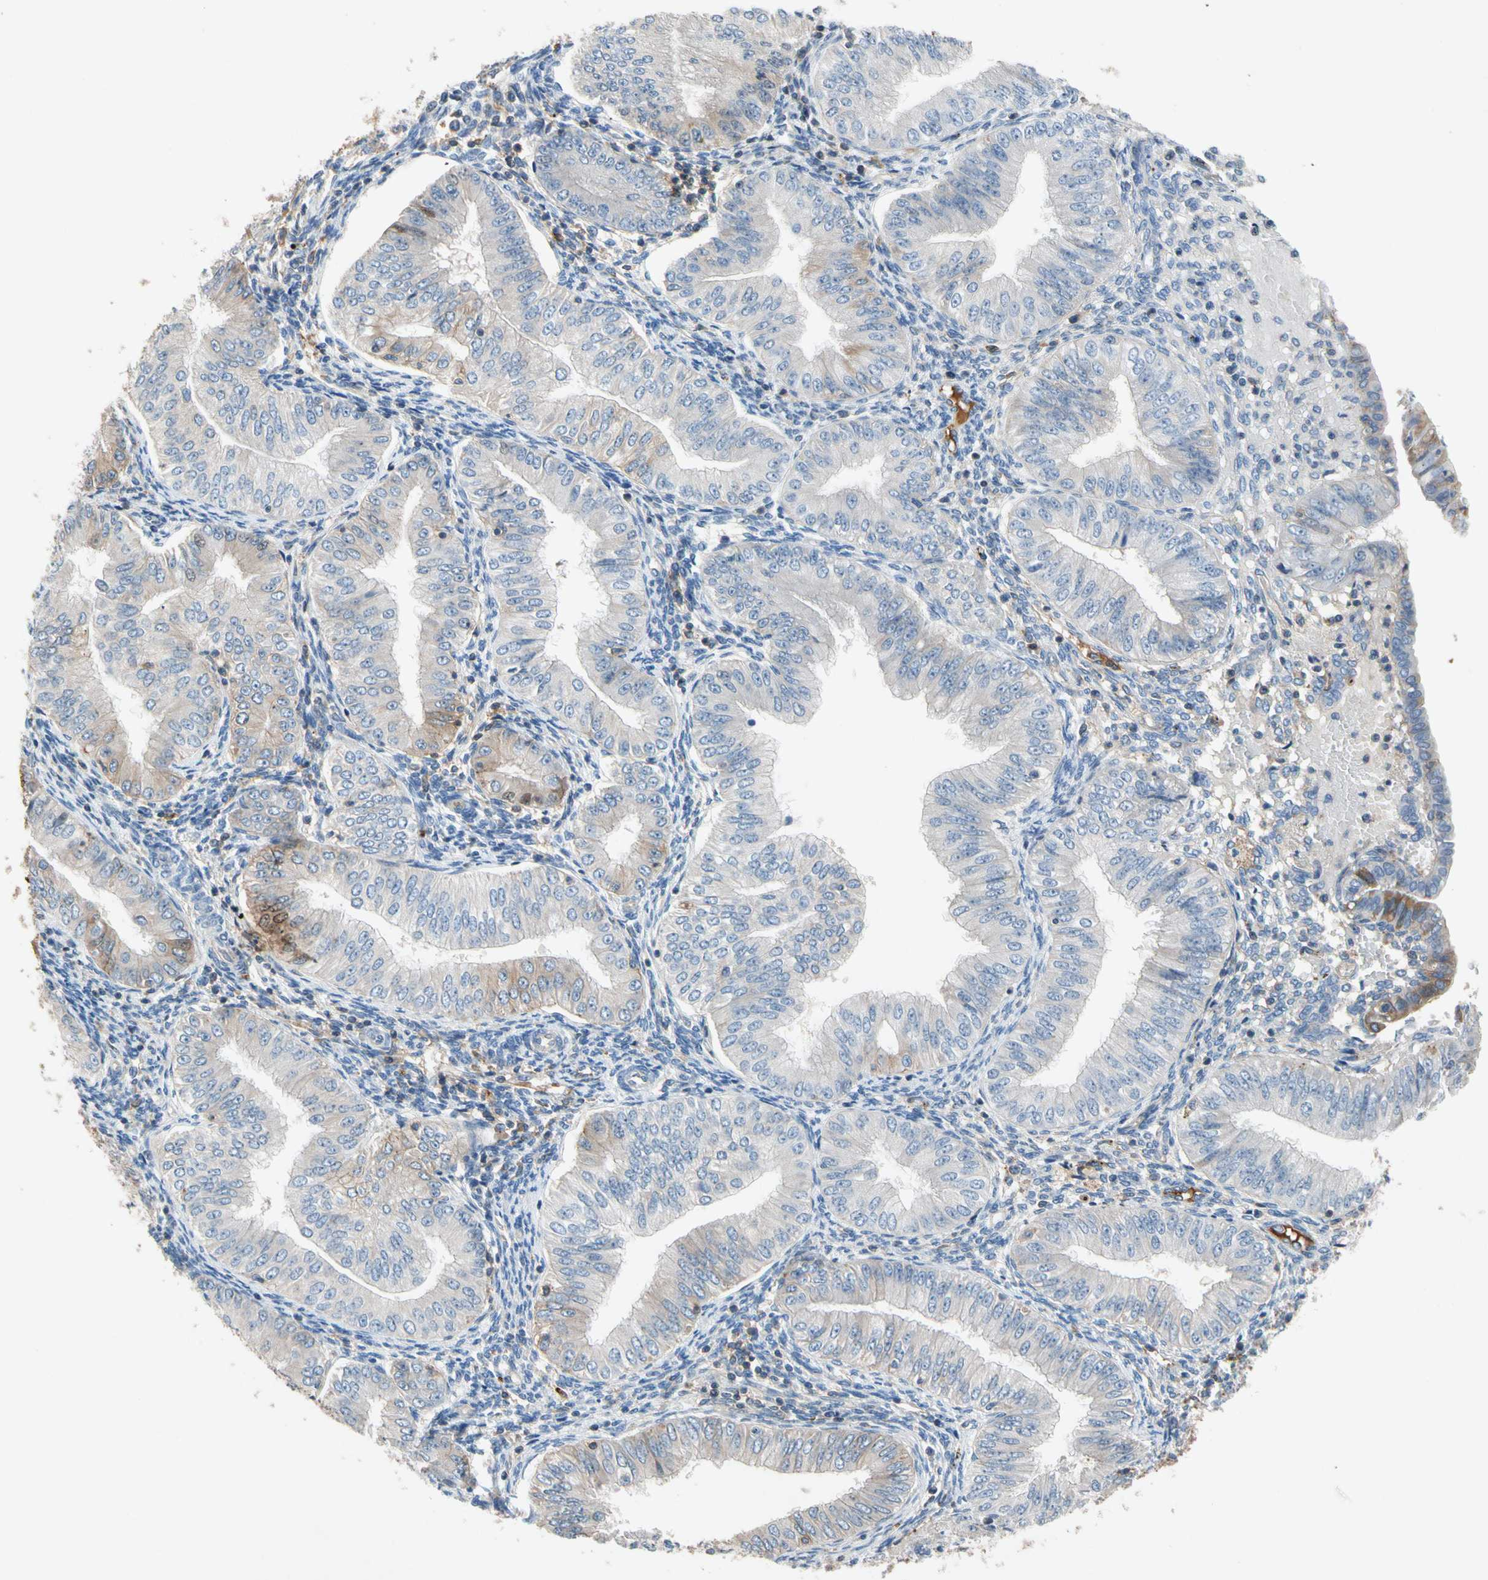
{"staining": {"intensity": "moderate", "quantity": "<25%", "location": "cytoplasmic/membranous"}, "tissue": "endometrial cancer", "cell_type": "Tumor cells", "image_type": "cancer", "snomed": [{"axis": "morphology", "description": "Normal tissue, NOS"}, {"axis": "morphology", "description": "Adenocarcinoma, NOS"}, {"axis": "topography", "description": "Endometrium"}], "caption": "Adenocarcinoma (endometrial) was stained to show a protein in brown. There is low levels of moderate cytoplasmic/membranous staining in about <25% of tumor cells.", "gene": "NDFIP2", "patient": {"sex": "female", "age": 53}}